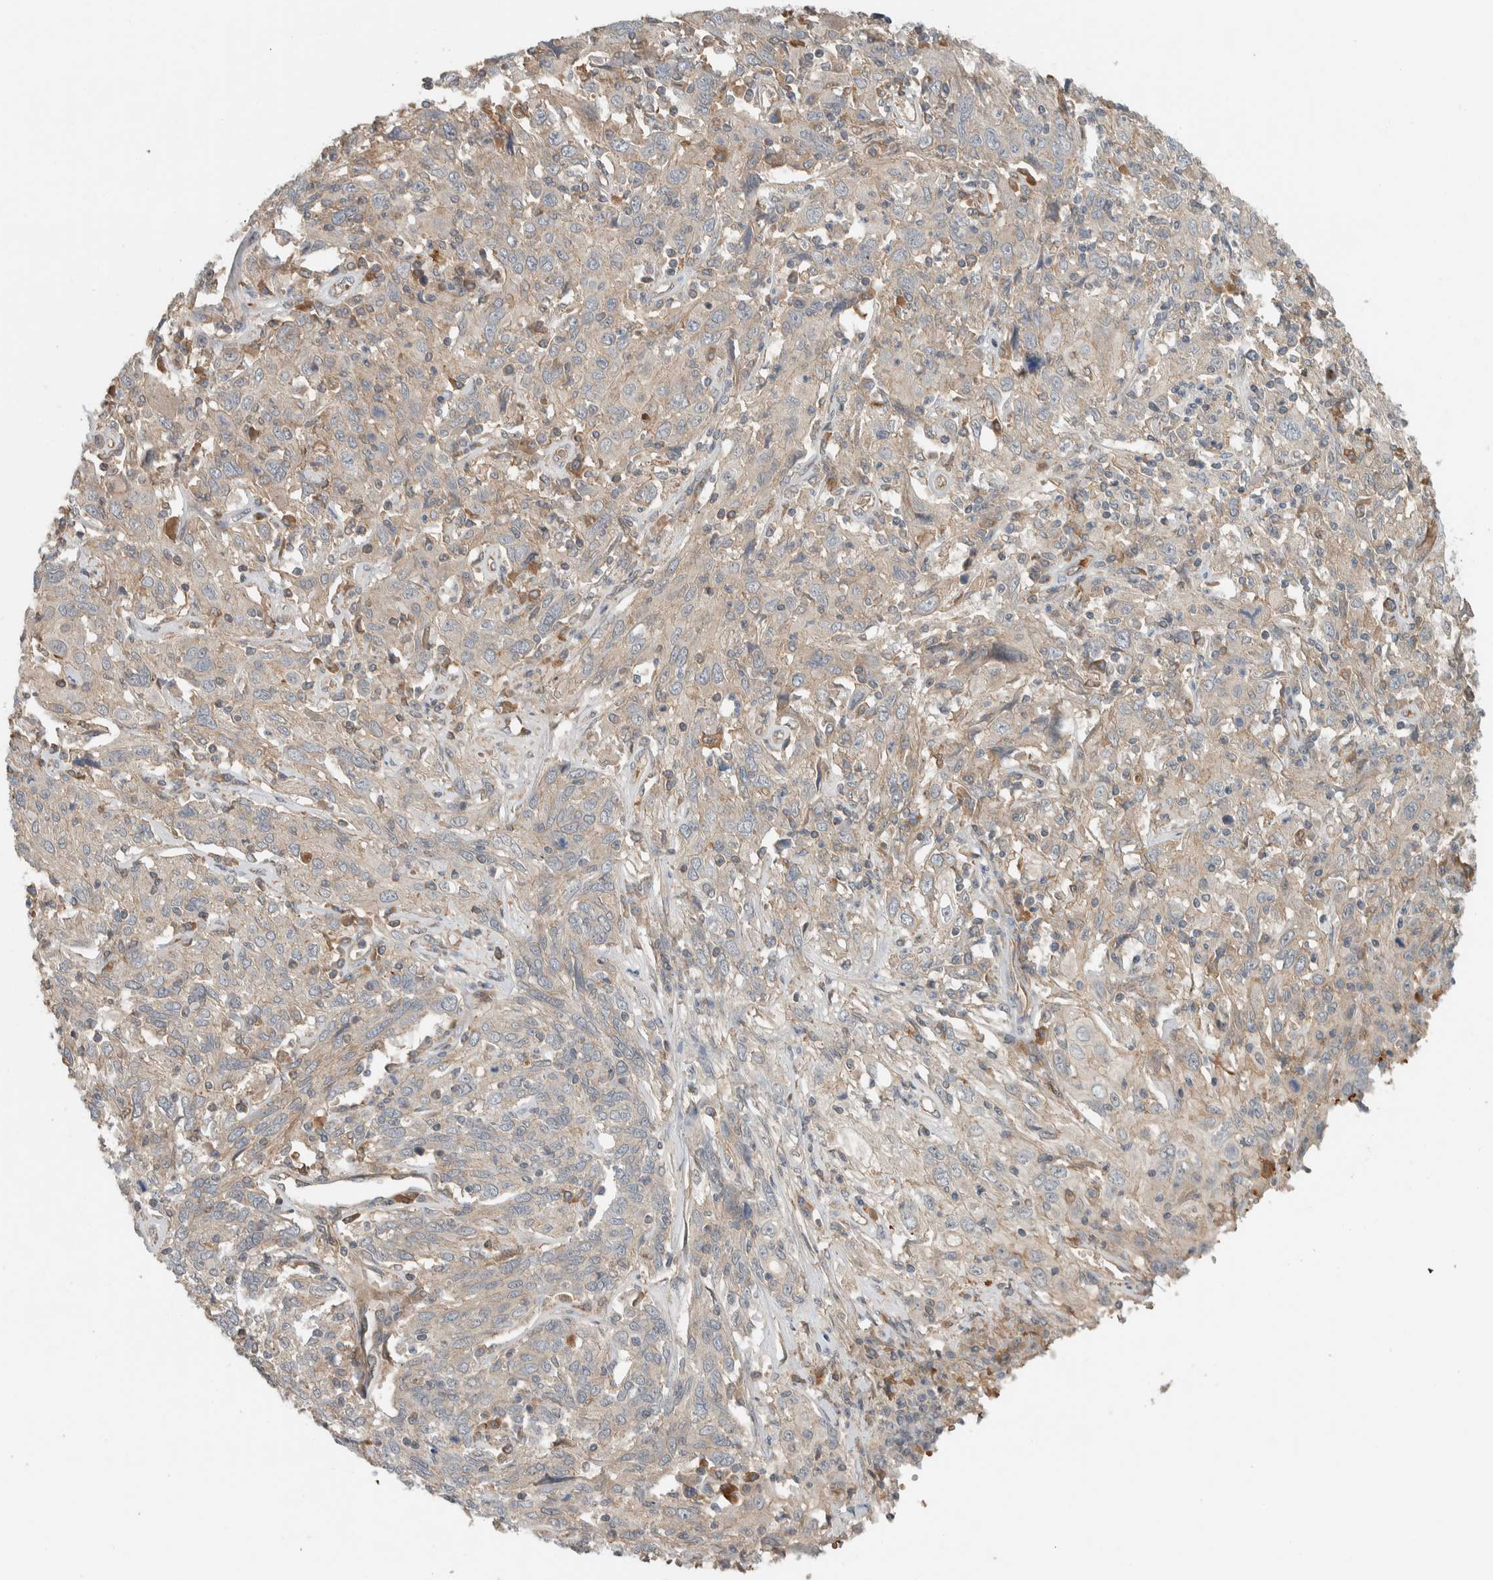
{"staining": {"intensity": "weak", "quantity": "25%-75%", "location": "cytoplasmic/membranous"}, "tissue": "cervical cancer", "cell_type": "Tumor cells", "image_type": "cancer", "snomed": [{"axis": "morphology", "description": "Squamous cell carcinoma, NOS"}, {"axis": "topography", "description": "Cervix"}], "caption": "Immunohistochemical staining of squamous cell carcinoma (cervical) reveals low levels of weak cytoplasmic/membranous expression in about 25%-75% of tumor cells.", "gene": "ARMC7", "patient": {"sex": "female", "age": 46}}